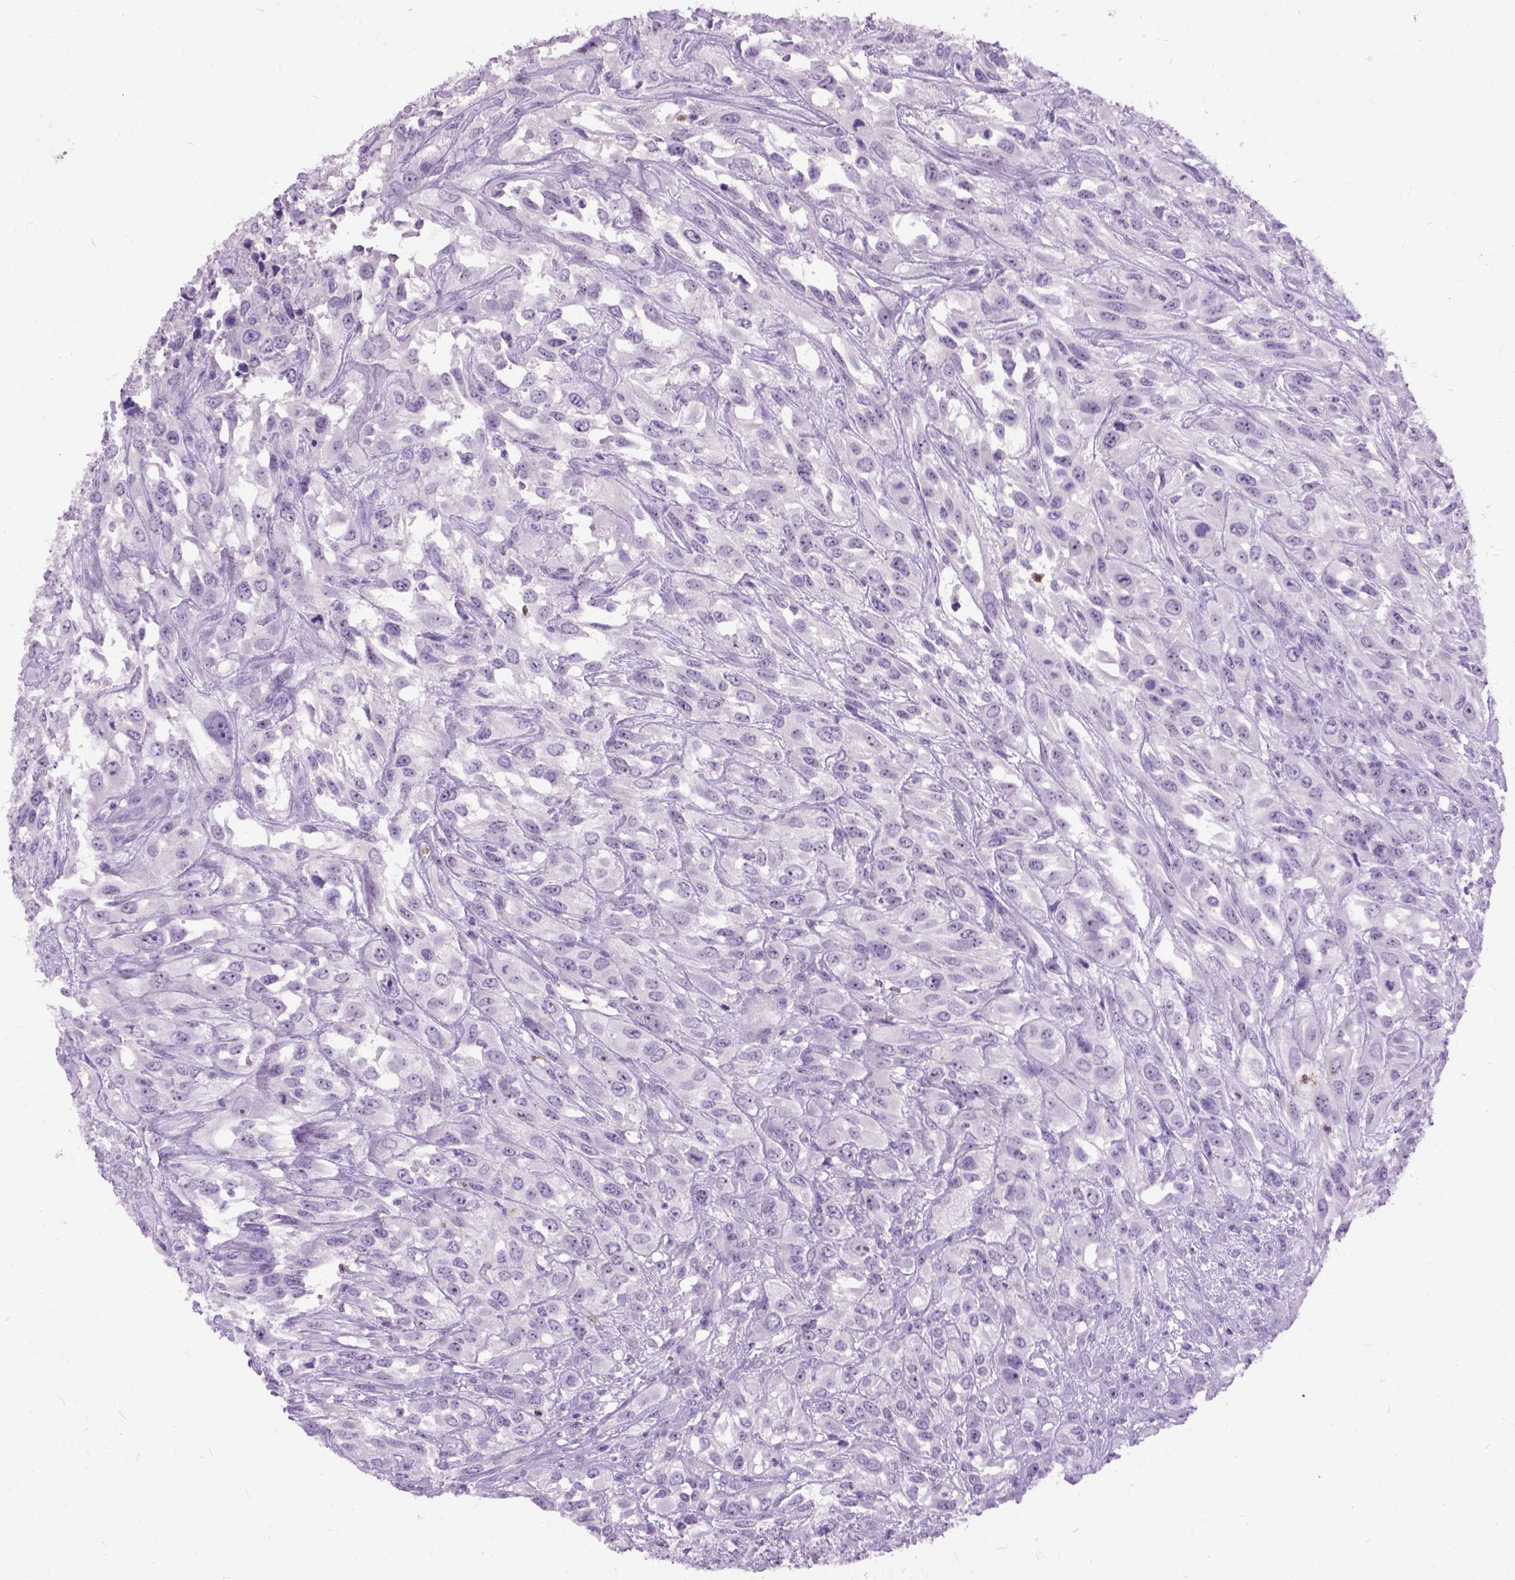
{"staining": {"intensity": "negative", "quantity": "none", "location": "none"}, "tissue": "urothelial cancer", "cell_type": "Tumor cells", "image_type": "cancer", "snomed": [{"axis": "morphology", "description": "Urothelial carcinoma, High grade"}, {"axis": "topography", "description": "Urinary bladder"}], "caption": "Urothelial cancer was stained to show a protein in brown. There is no significant positivity in tumor cells.", "gene": "MAPT", "patient": {"sex": "male", "age": 67}}